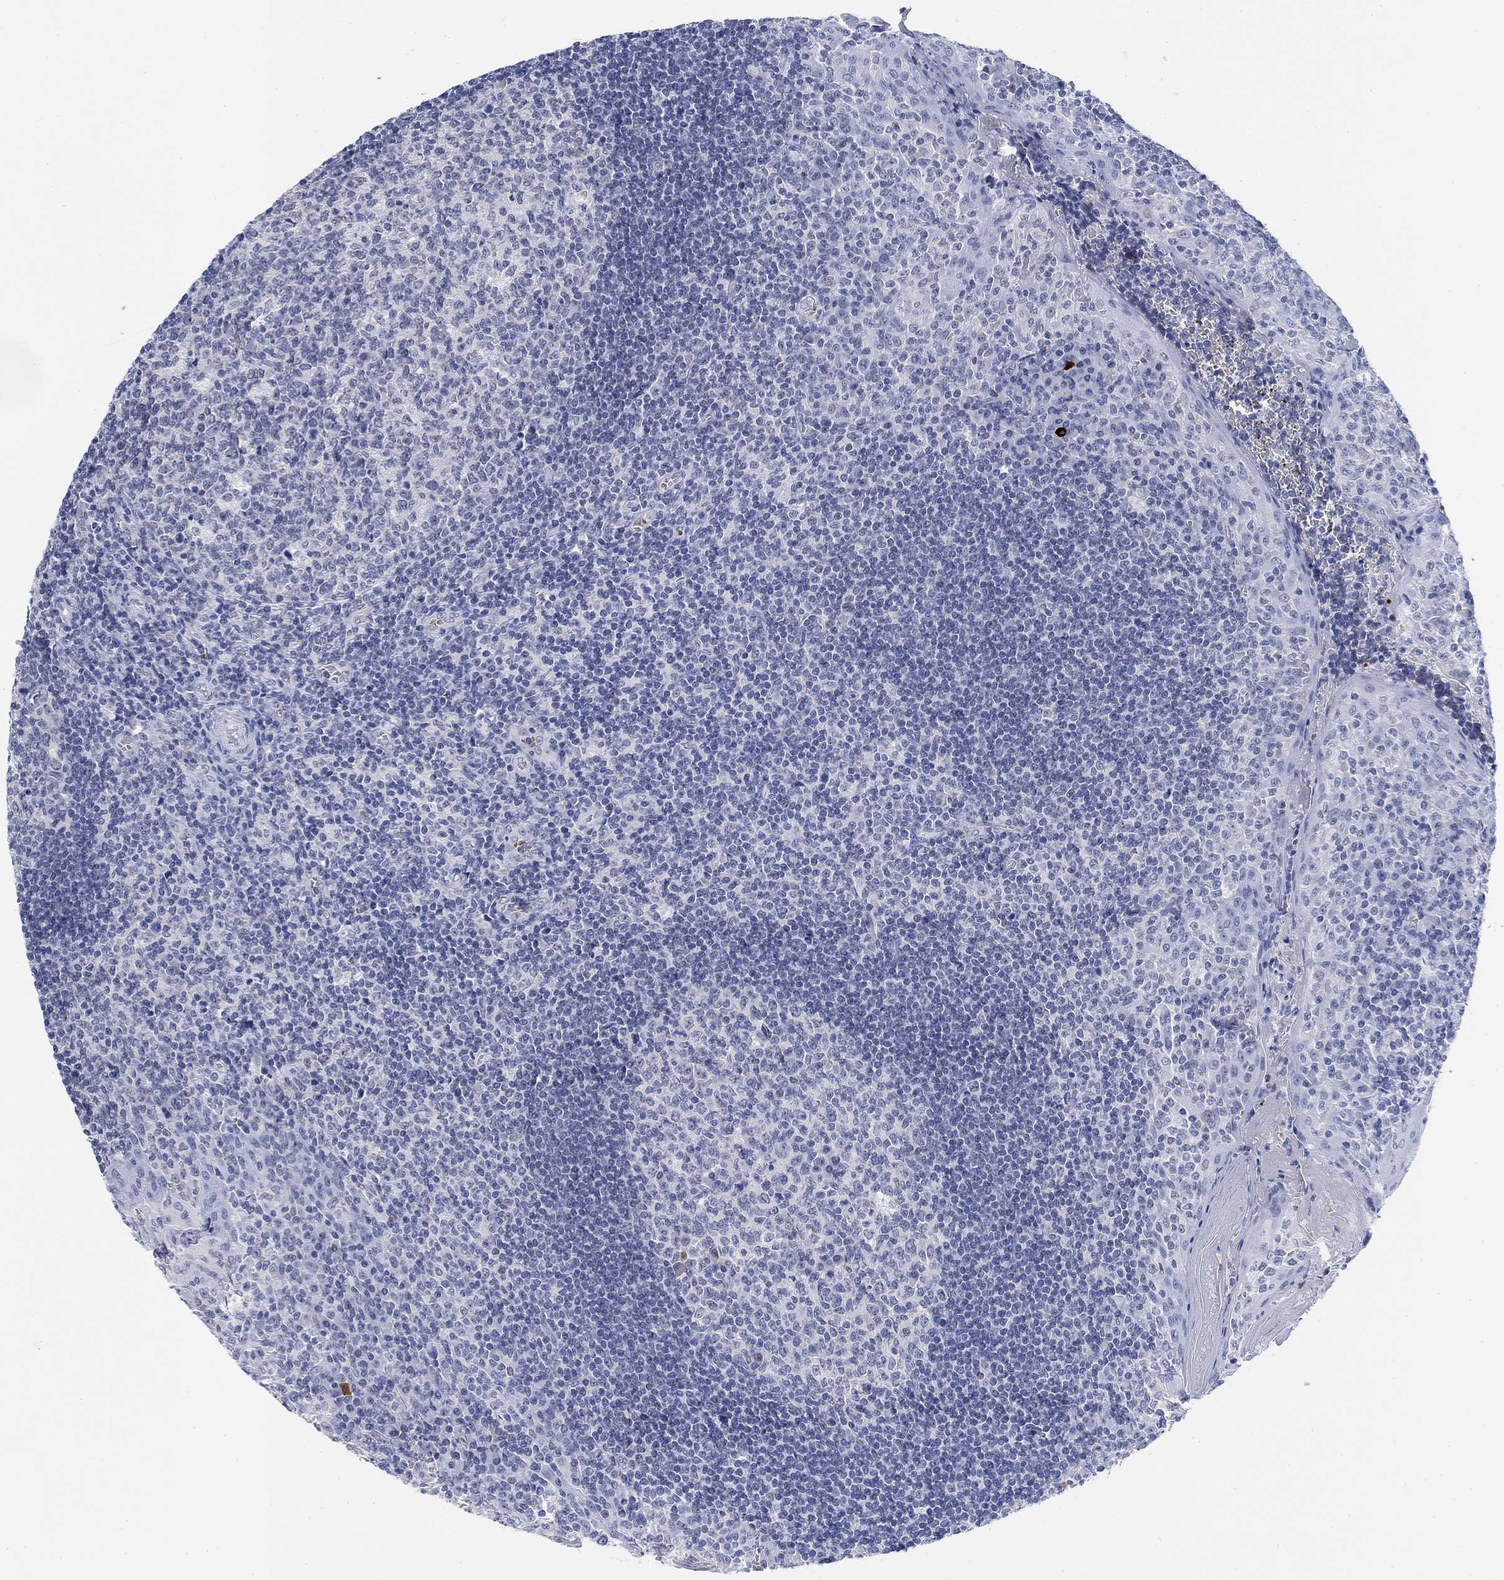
{"staining": {"intensity": "negative", "quantity": "none", "location": "none"}, "tissue": "tonsil", "cell_type": "Germinal center cells", "image_type": "normal", "snomed": [{"axis": "morphology", "description": "Normal tissue, NOS"}, {"axis": "topography", "description": "Tonsil"}], "caption": "This photomicrograph is of benign tonsil stained with IHC to label a protein in brown with the nuclei are counter-stained blue. There is no staining in germinal center cells.", "gene": "PAX6", "patient": {"sex": "female", "age": 13}}